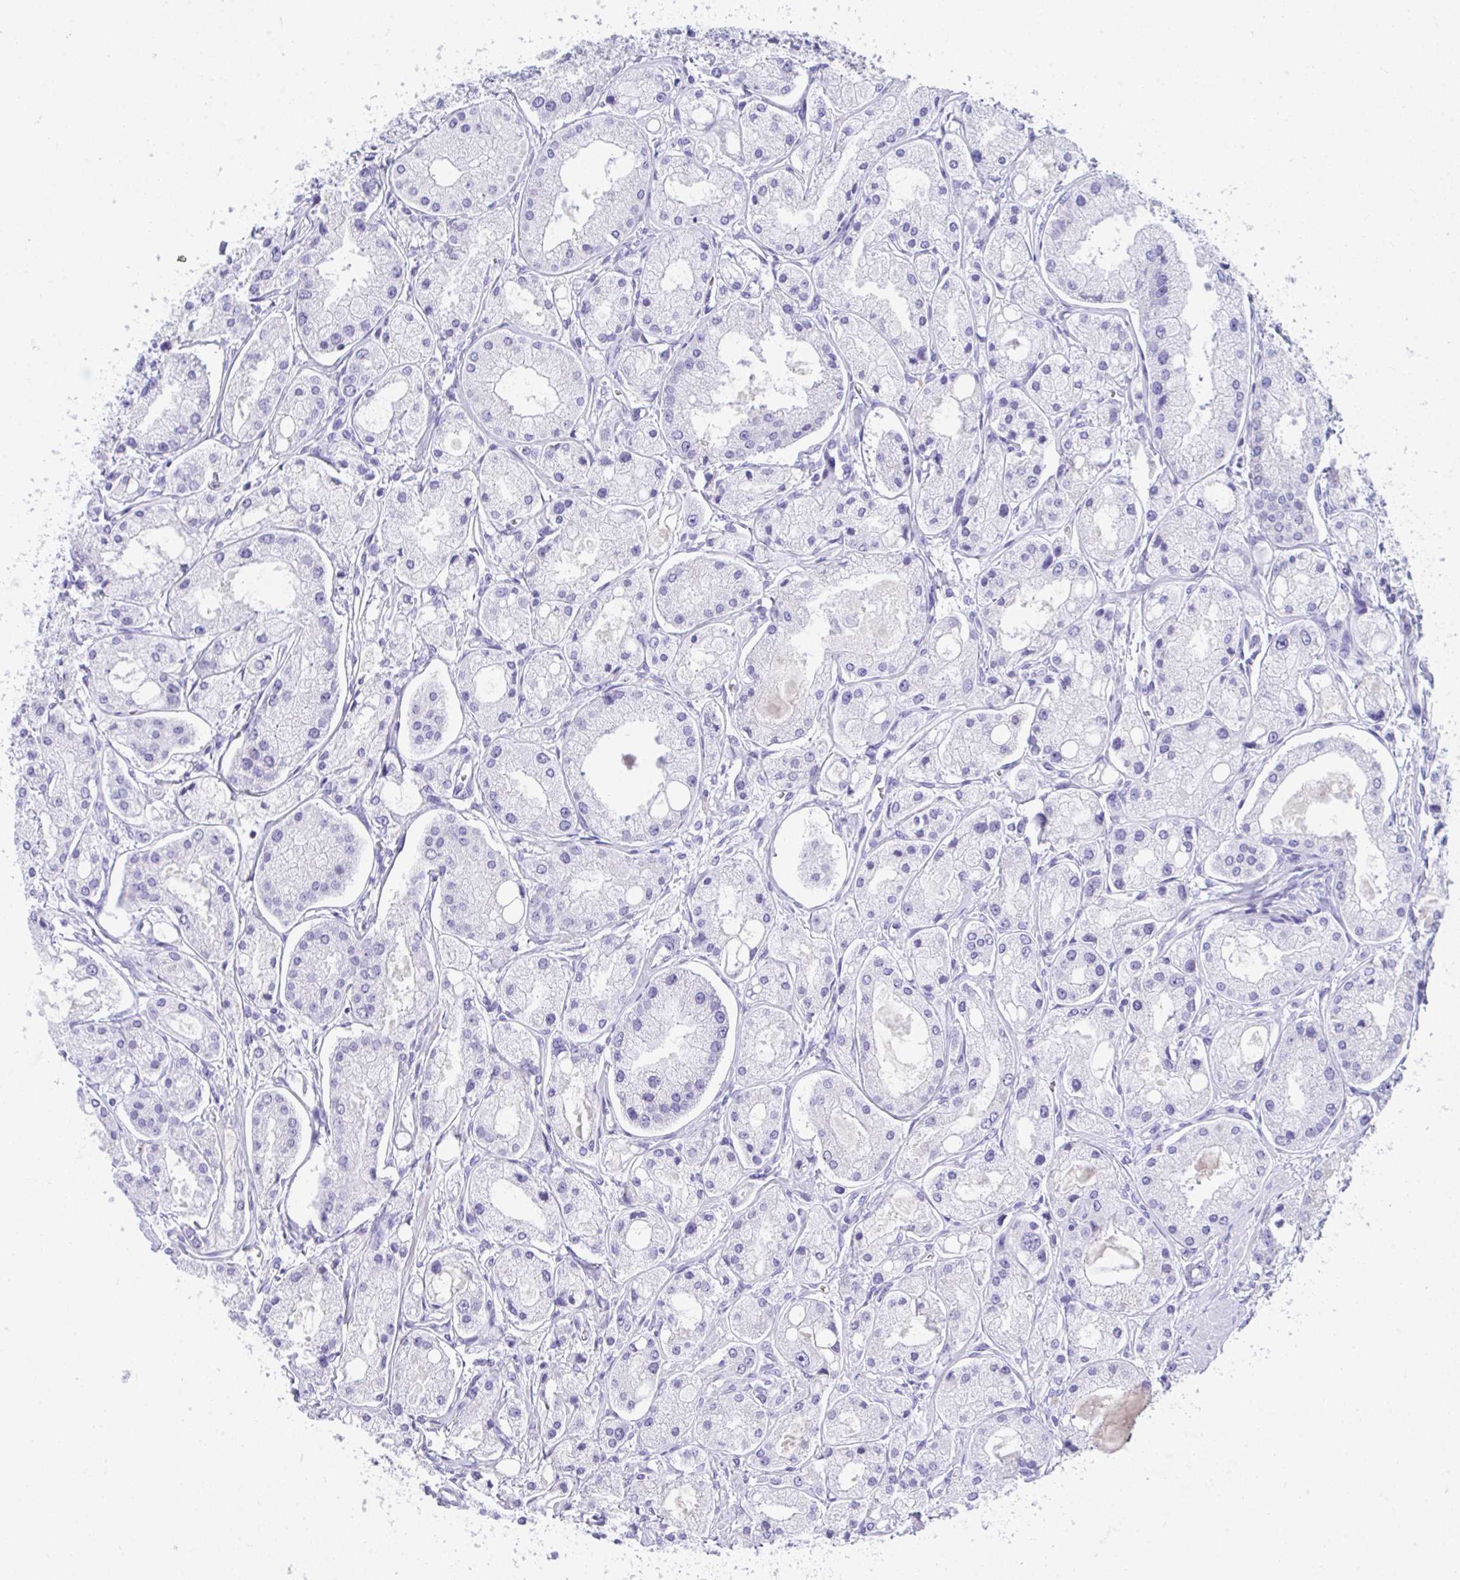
{"staining": {"intensity": "negative", "quantity": "none", "location": "none"}, "tissue": "prostate cancer", "cell_type": "Tumor cells", "image_type": "cancer", "snomed": [{"axis": "morphology", "description": "Adenocarcinoma, High grade"}, {"axis": "topography", "description": "Prostate"}], "caption": "This is an immunohistochemistry histopathology image of human high-grade adenocarcinoma (prostate). There is no positivity in tumor cells.", "gene": "COA5", "patient": {"sex": "male", "age": 66}}